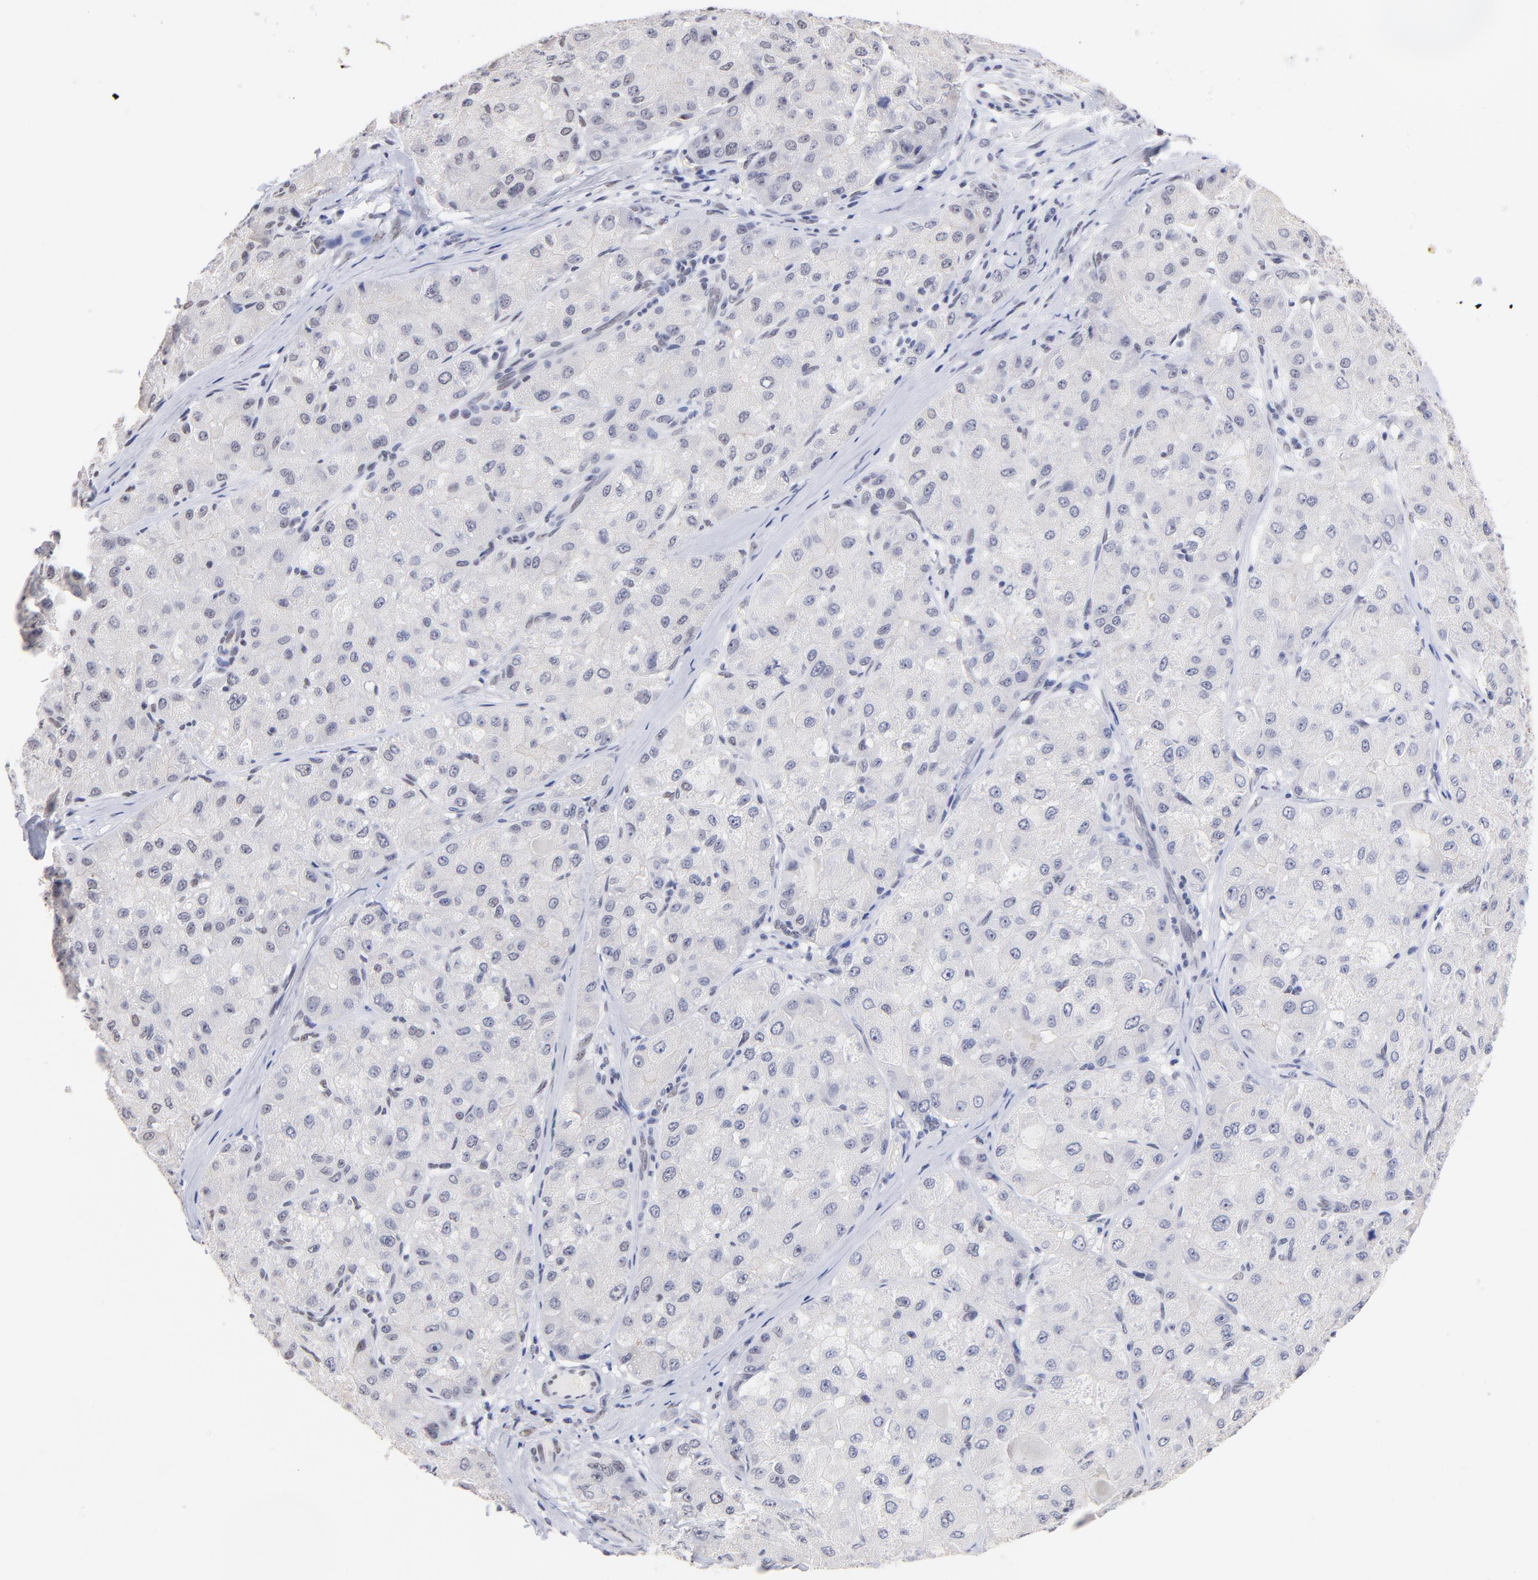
{"staining": {"intensity": "negative", "quantity": "none", "location": "none"}, "tissue": "liver cancer", "cell_type": "Tumor cells", "image_type": "cancer", "snomed": [{"axis": "morphology", "description": "Carcinoma, Hepatocellular, NOS"}, {"axis": "topography", "description": "Liver"}], "caption": "There is no significant expression in tumor cells of liver cancer.", "gene": "ZNF74", "patient": {"sex": "male", "age": 80}}